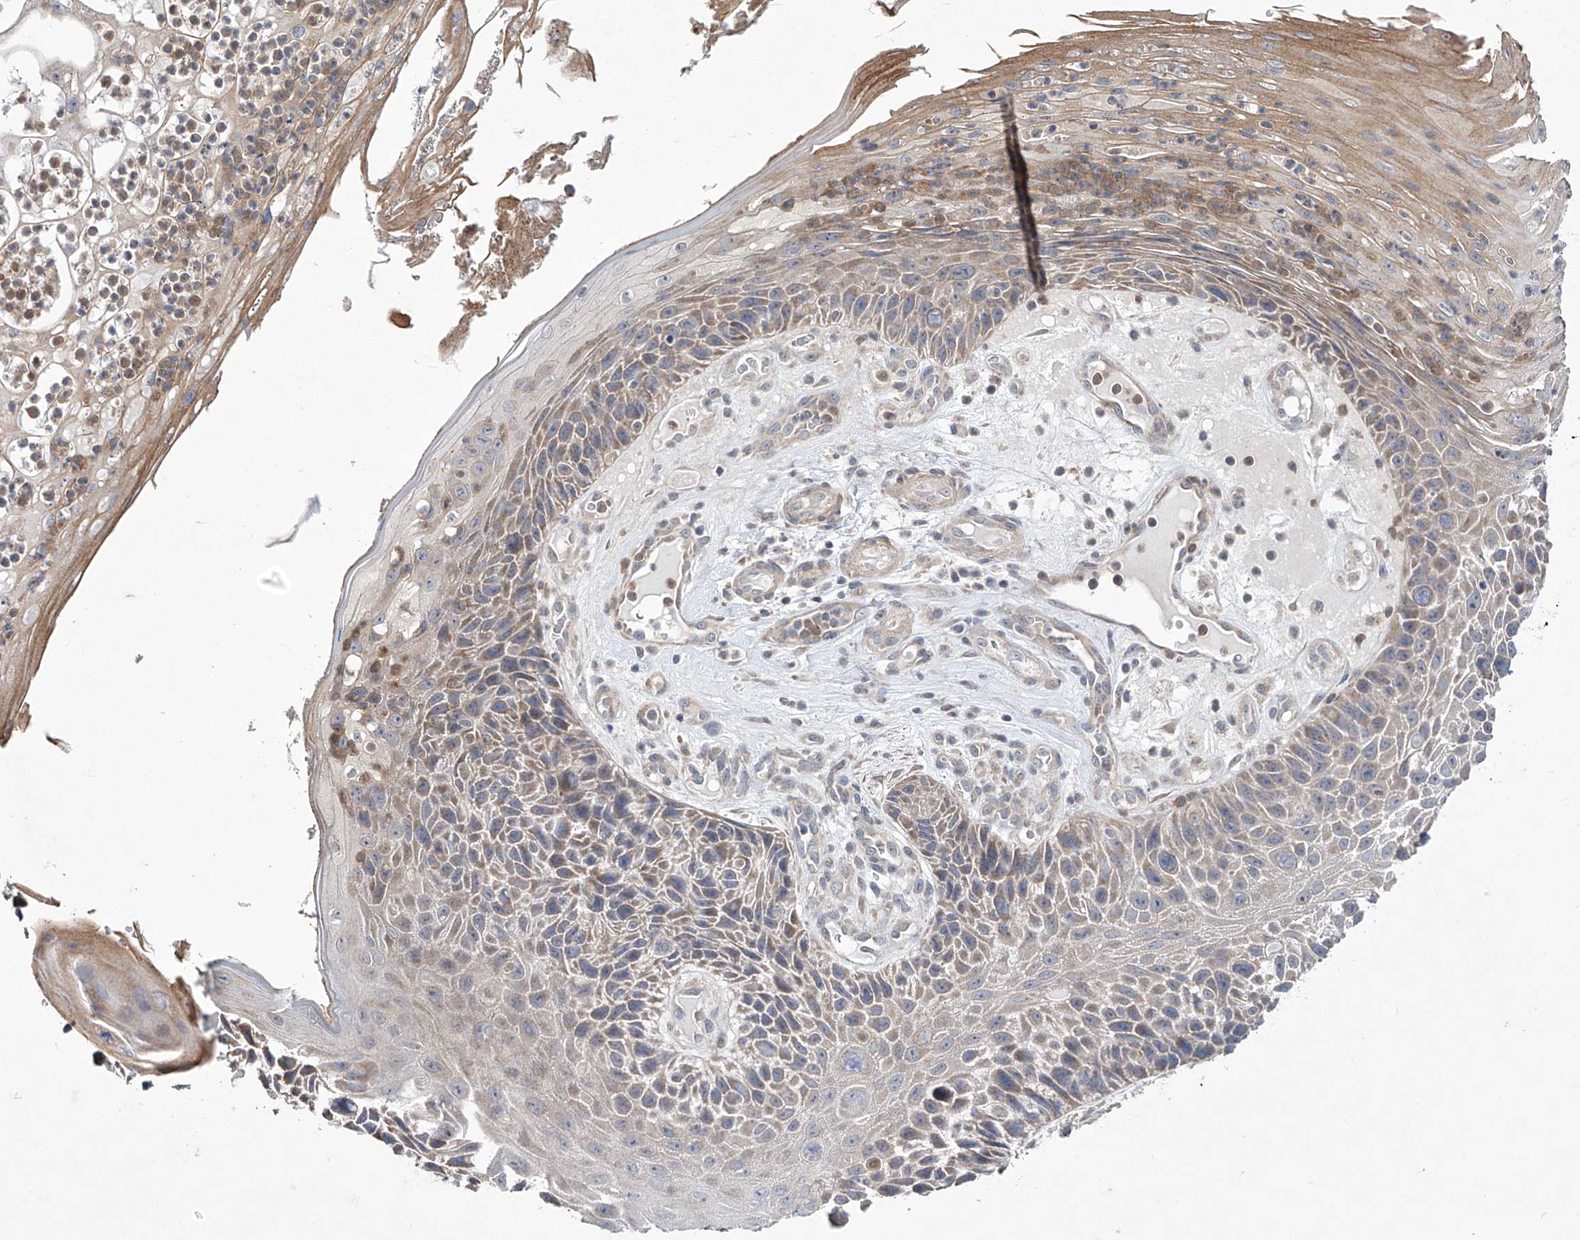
{"staining": {"intensity": "weak", "quantity": "<25%", "location": "cytoplasmic/membranous"}, "tissue": "skin cancer", "cell_type": "Tumor cells", "image_type": "cancer", "snomed": [{"axis": "morphology", "description": "Squamous cell carcinoma, NOS"}, {"axis": "topography", "description": "Skin"}], "caption": "IHC photomicrograph of skin cancer (squamous cell carcinoma) stained for a protein (brown), which reveals no expression in tumor cells. (DAB (3,3'-diaminobenzidine) immunohistochemistry visualized using brightfield microscopy, high magnification).", "gene": "TRIM60", "patient": {"sex": "female", "age": 88}}